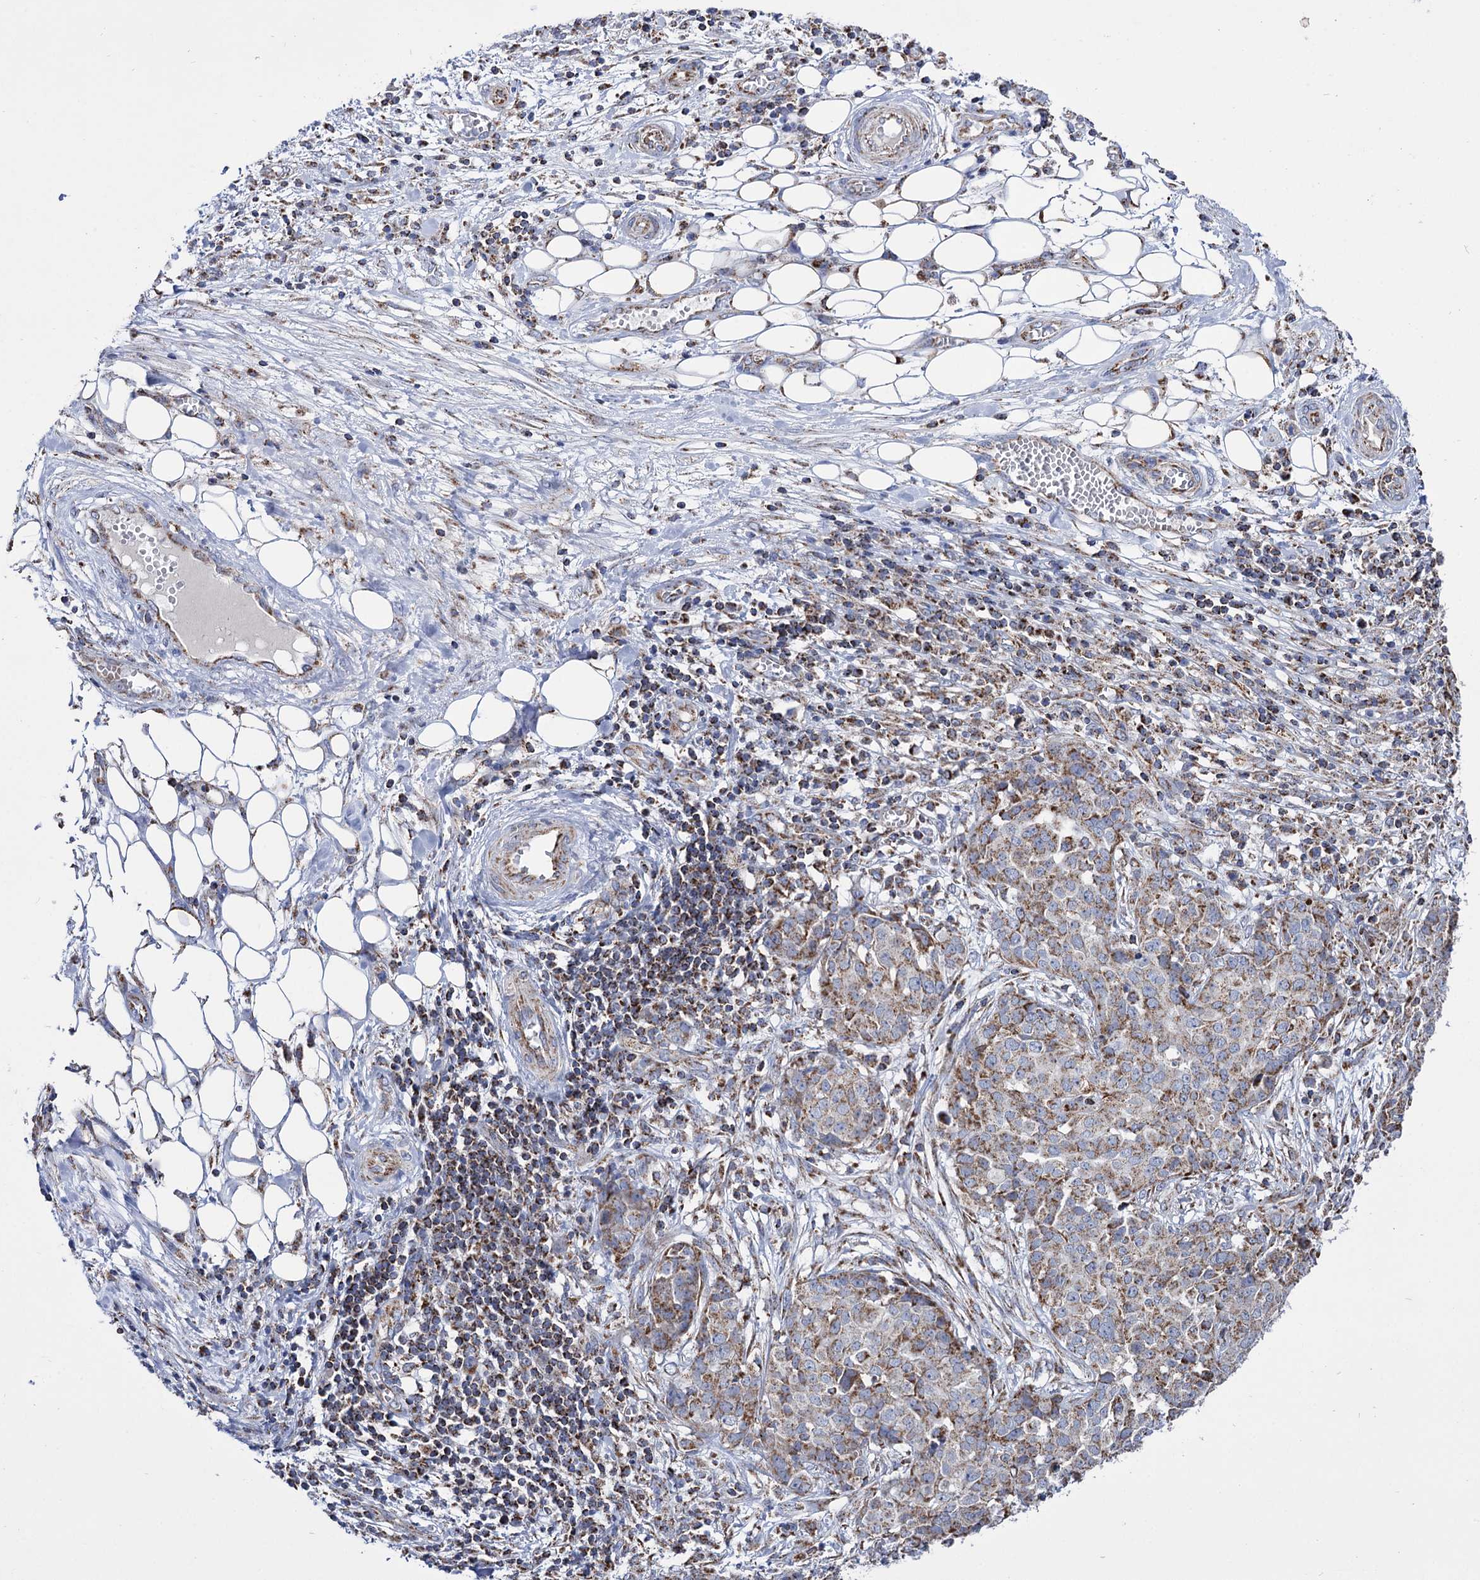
{"staining": {"intensity": "moderate", "quantity": ">75%", "location": "cytoplasmic/membranous"}, "tissue": "ovarian cancer", "cell_type": "Tumor cells", "image_type": "cancer", "snomed": [{"axis": "morphology", "description": "Cystadenocarcinoma, serous, NOS"}, {"axis": "topography", "description": "Soft tissue"}, {"axis": "topography", "description": "Ovary"}], "caption": "Immunohistochemistry image of ovarian serous cystadenocarcinoma stained for a protein (brown), which exhibits medium levels of moderate cytoplasmic/membranous staining in about >75% of tumor cells.", "gene": "ABHD10", "patient": {"sex": "female", "age": 57}}